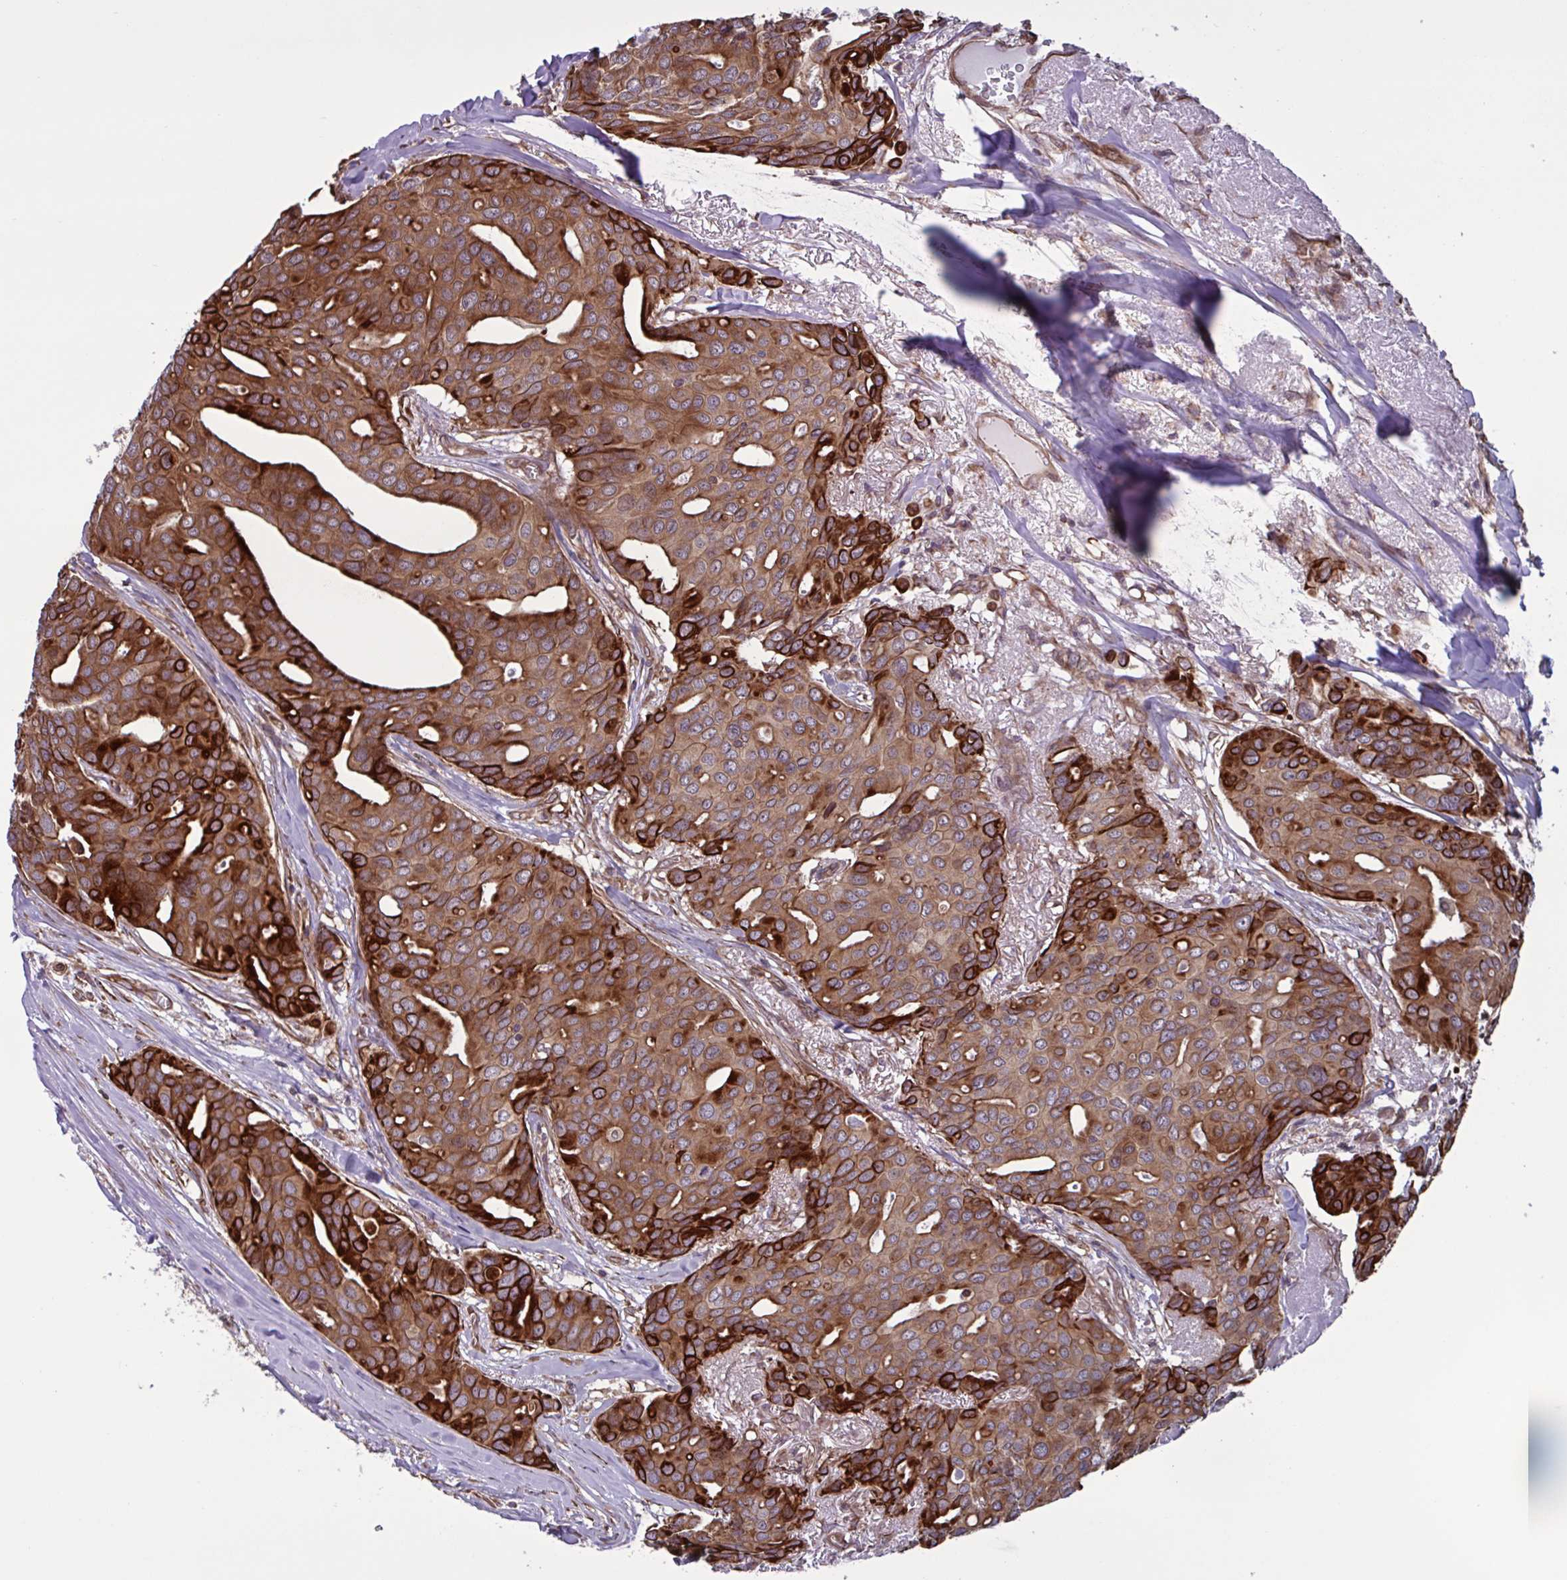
{"staining": {"intensity": "strong", "quantity": ">75%", "location": "cytoplasmic/membranous"}, "tissue": "breast cancer", "cell_type": "Tumor cells", "image_type": "cancer", "snomed": [{"axis": "morphology", "description": "Duct carcinoma"}, {"axis": "topography", "description": "Breast"}], "caption": "A brown stain highlights strong cytoplasmic/membranous expression of a protein in human breast cancer tumor cells.", "gene": "GLTP", "patient": {"sex": "female", "age": 54}}